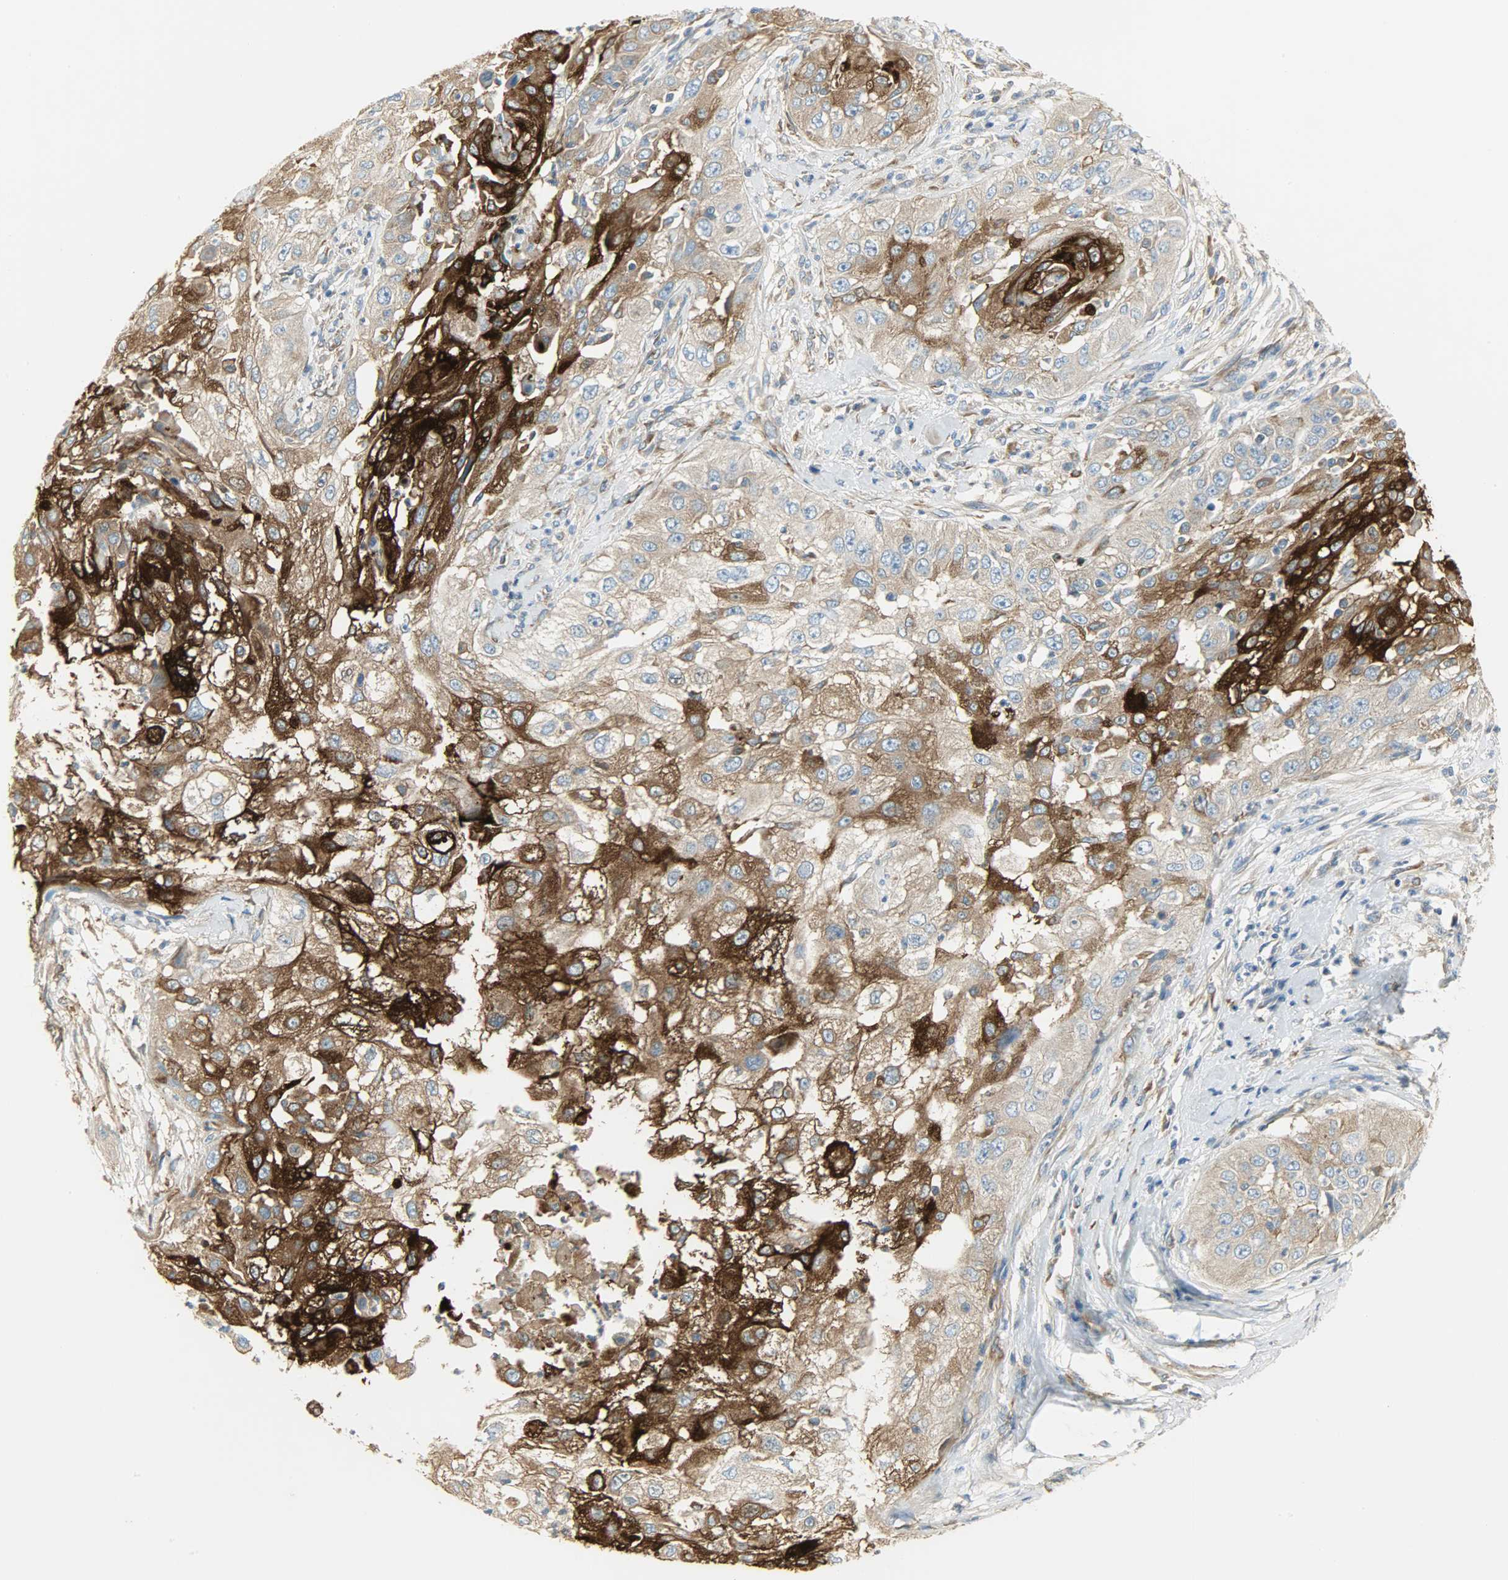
{"staining": {"intensity": "strong", "quantity": ">75%", "location": "cytoplasmic/membranous"}, "tissue": "cervical cancer", "cell_type": "Tumor cells", "image_type": "cancer", "snomed": [{"axis": "morphology", "description": "Squamous cell carcinoma, NOS"}, {"axis": "topography", "description": "Cervix"}], "caption": "Tumor cells demonstrate high levels of strong cytoplasmic/membranous positivity in approximately >75% of cells in cervical squamous cell carcinoma. (DAB IHC, brown staining for protein, blue staining for nuclei).", "gene": "WARS1", "patient": {"sex": "female", "age": 64}}